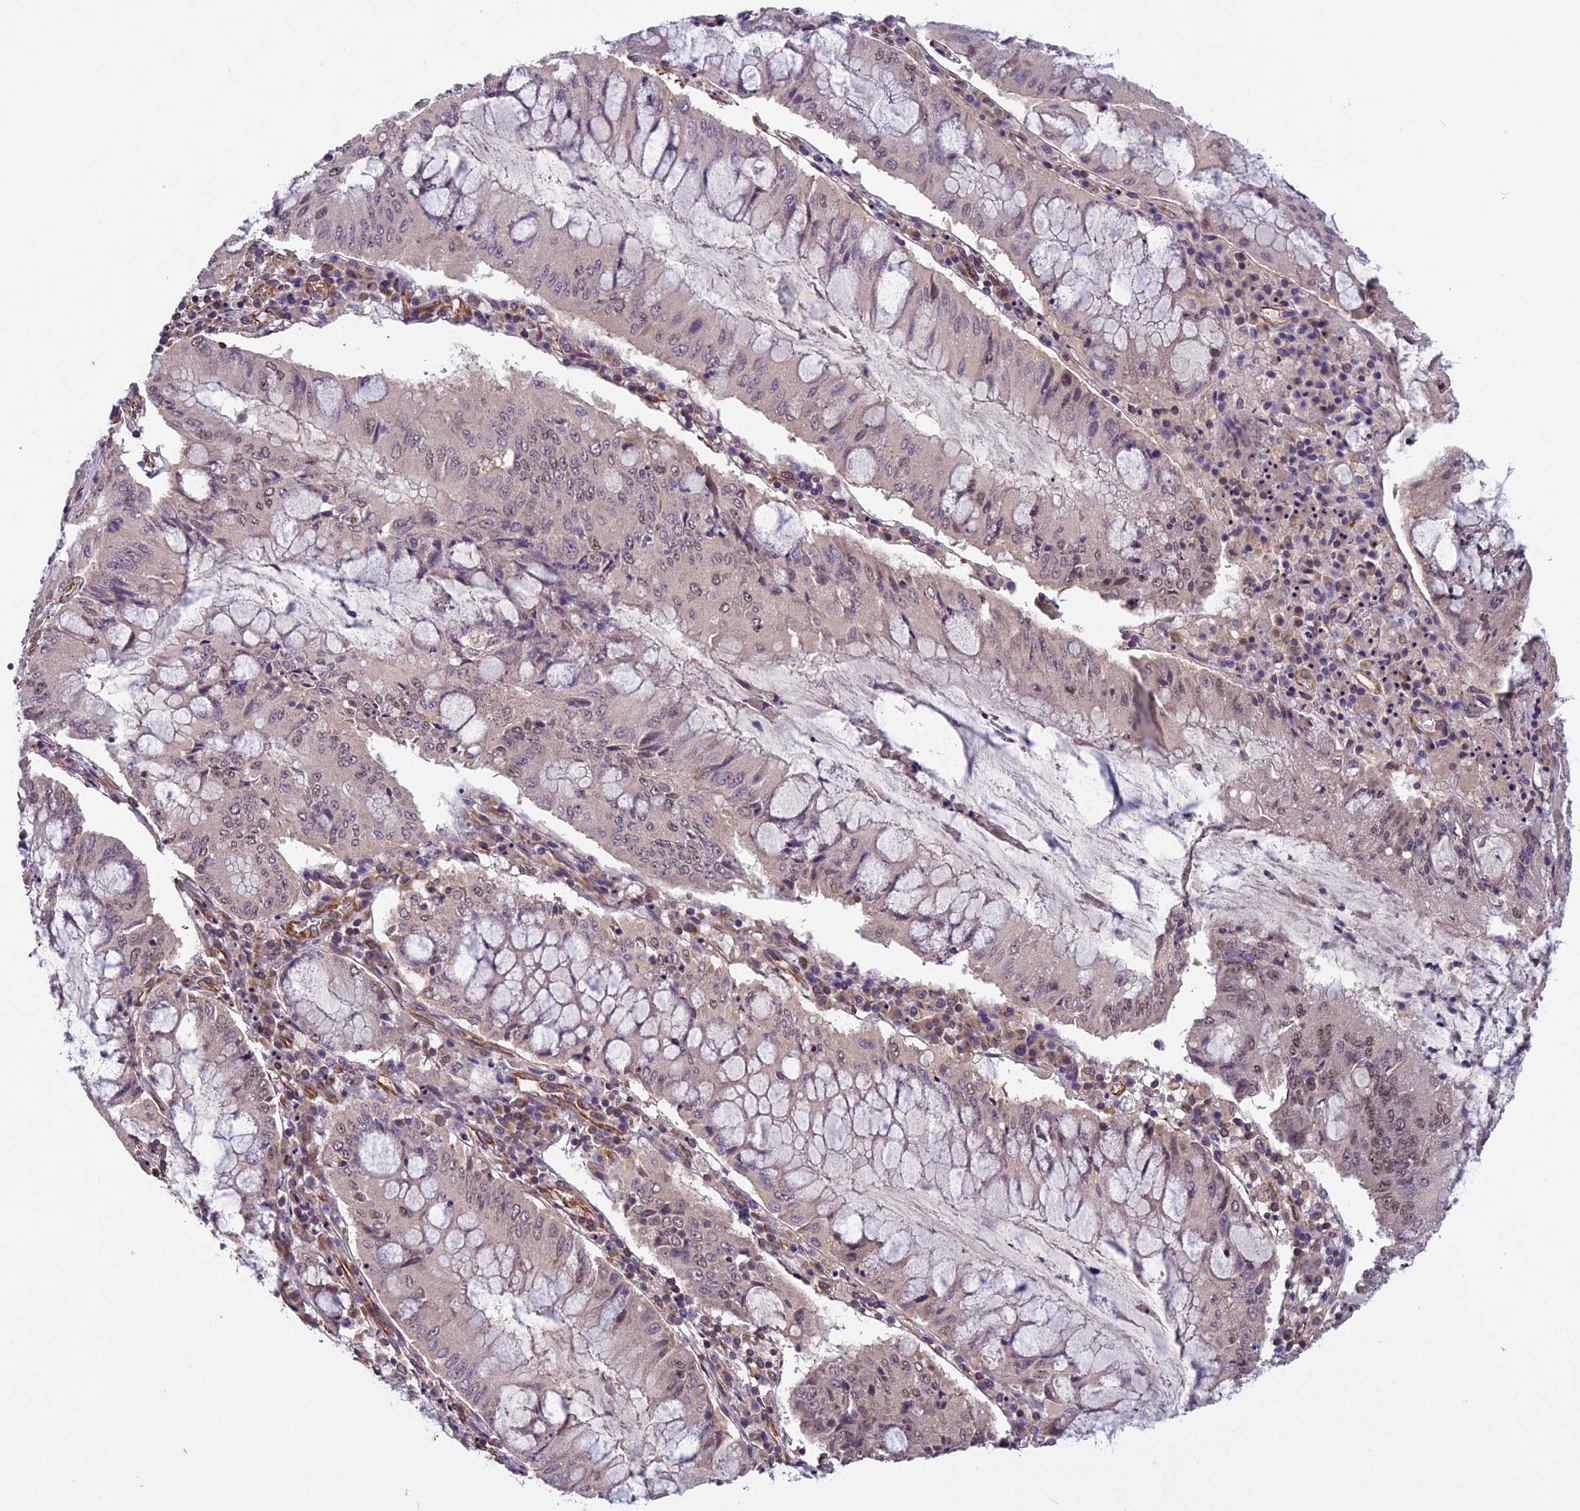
{"staining": {"intensity": "weak", "quantity": "25%-75%", "location": "cytoplasmic/membranous,nuclear"}, "tissue": "pancreatic cancer", "cell_type": "Tumor cells", "image_type": "cancer", "snomed": [{"axis": "morphology", "description": "Adenocarcinoma, NOS"}, {"axis": "topography", "description": "Pancreas"}], "caption": "This is a histology image of immunohistochemistry (IHC) staining of pancreatic adenocarcinoma, which shows weak staining in the cytoplasmic/membranous and nuclear of tumor cells.", "gene": "C3orf70", "patient": {"sex": "female", "age": 50}}